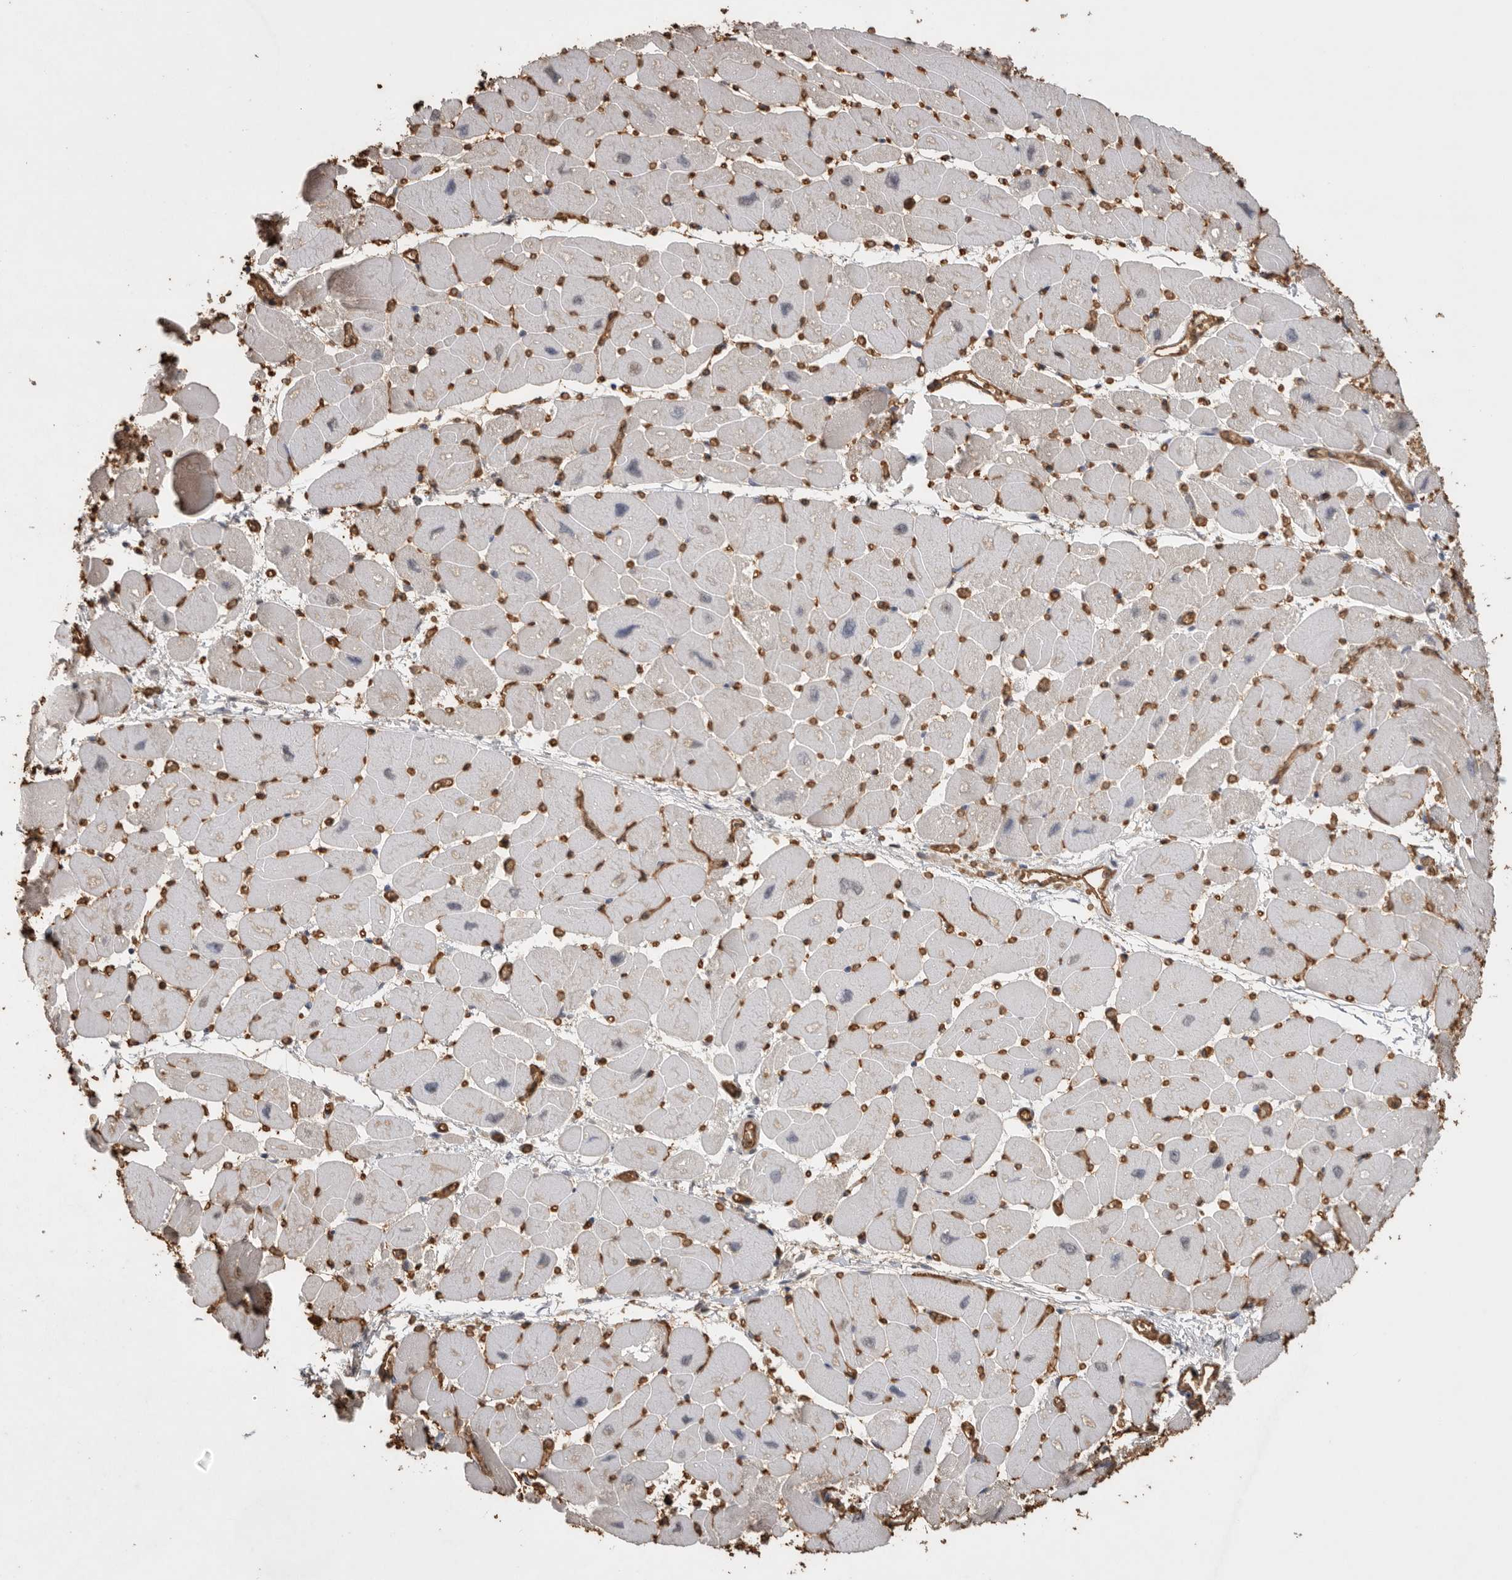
{"staining": {"intensity": "negative", "quantity": "none", "location": "none"}, "tissue": "heart muscle", "cell_type": "Cardiomyocytes", "image_type": "normal", "snomed": [{"axis": "morphology", "description": "Normal tissue, NOS"}, {"axis": "topography", "description": "Heart"}], "caption": "A high-resolution image shows immunohistochemistry (IHC) staining of normal heart muscle, which displays no significant staining in cardiomyocytes. (DAB (3,3'-diaminobenzidine) immunohistochemistry (IHC) with hematoxylin counter stain).", "gene": "IL27", "patient": {"sex": "female", "age": 54}}